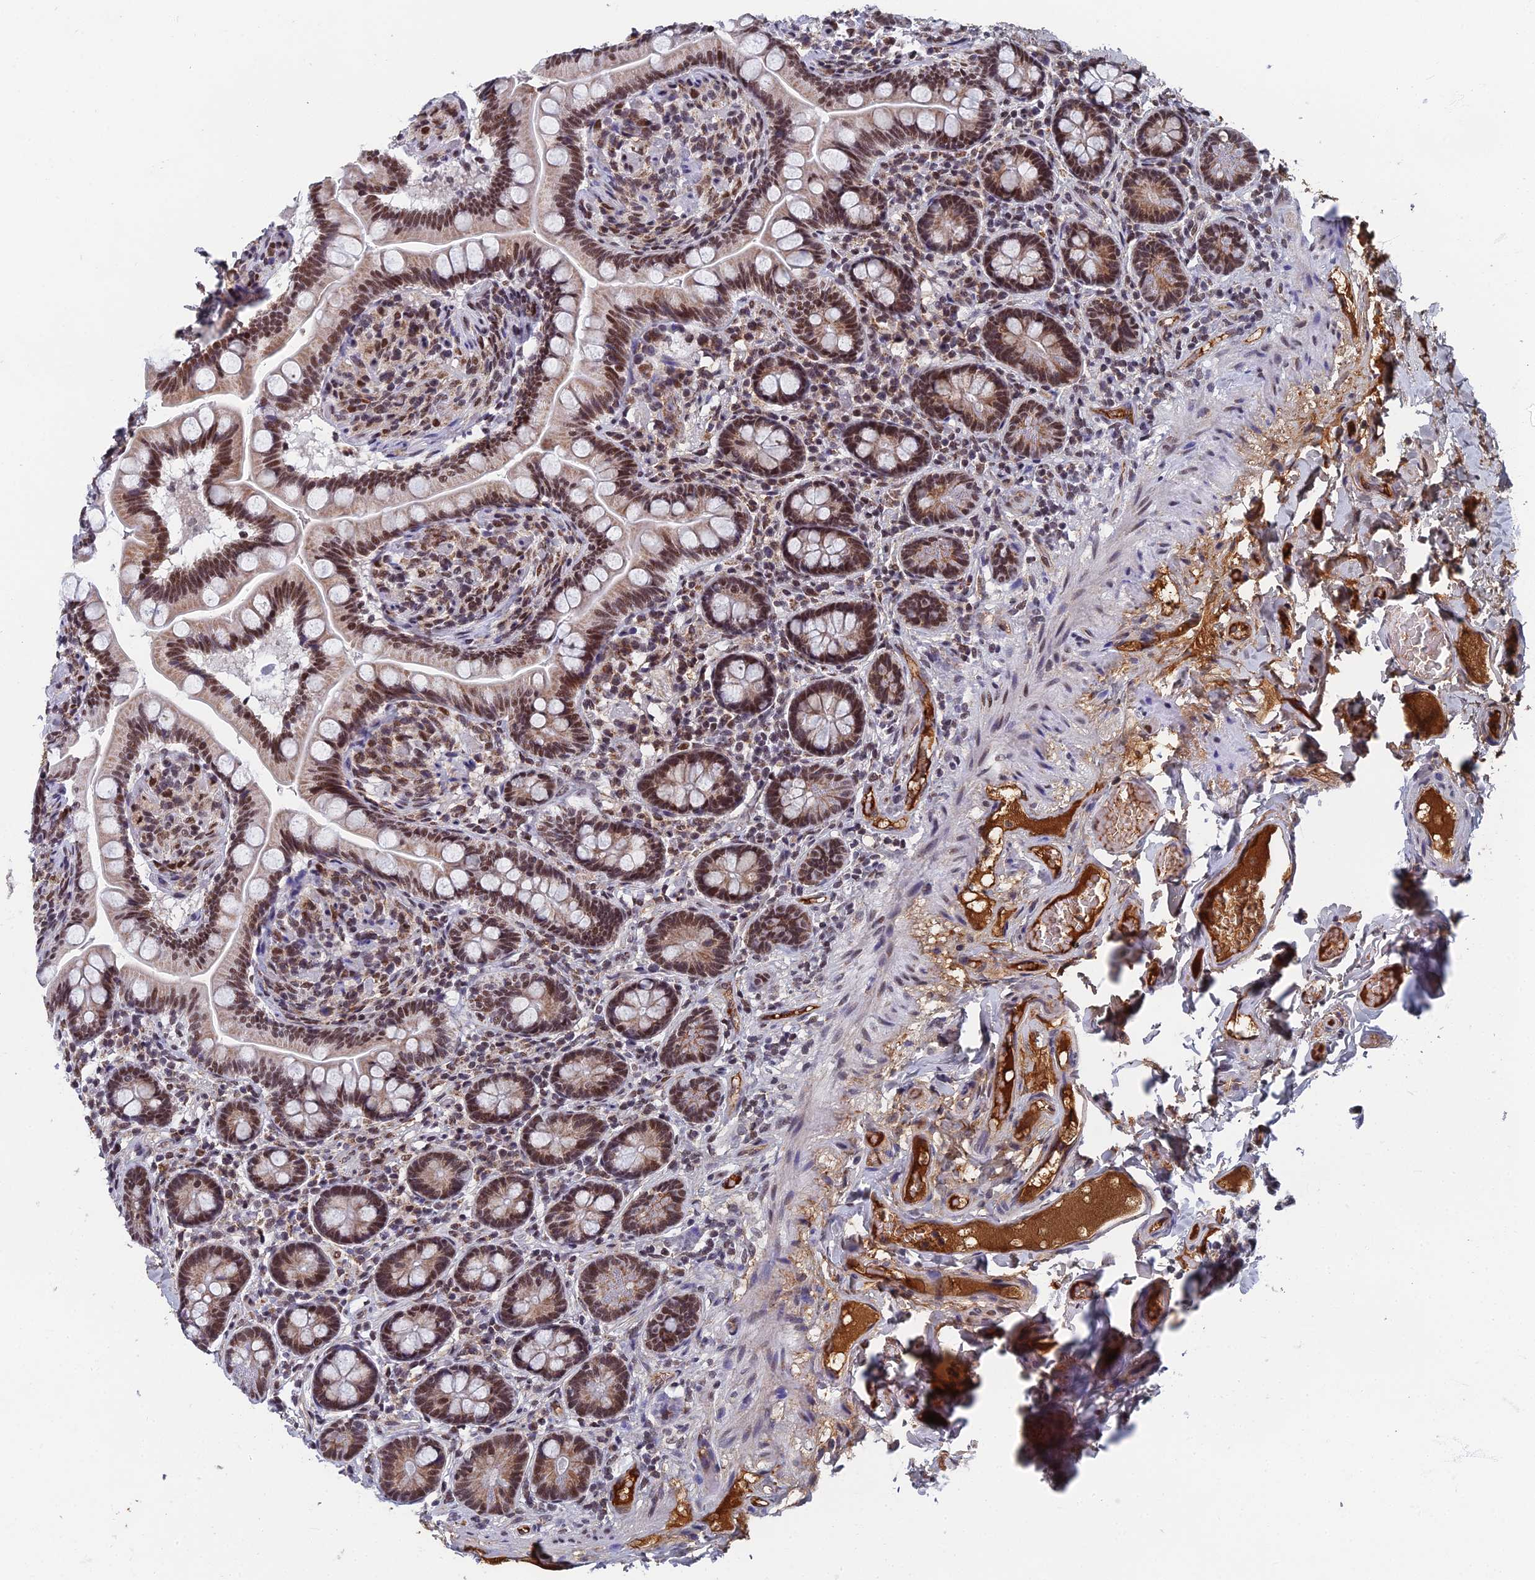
{"staining": {"intensity": "moderate", "quantity": ">75%", "location": "nuclear"}, "tissue": "small intestine", "cell_type": "Glandular cells", "image_type": "normal", "snomed": [{"axis": "morphology", "description": "Normal tissue, NOS"}, {"axis": "topography", "description": "Small intestine"}], "caption": "High-power microscopy captured an immunohistochemistry micrograph of normal small intestine, revealing moderate nuclear staining in about >75% of glandular cells.", "gene": "TAF13", "patient": {"sex": "female", "age": 64}}